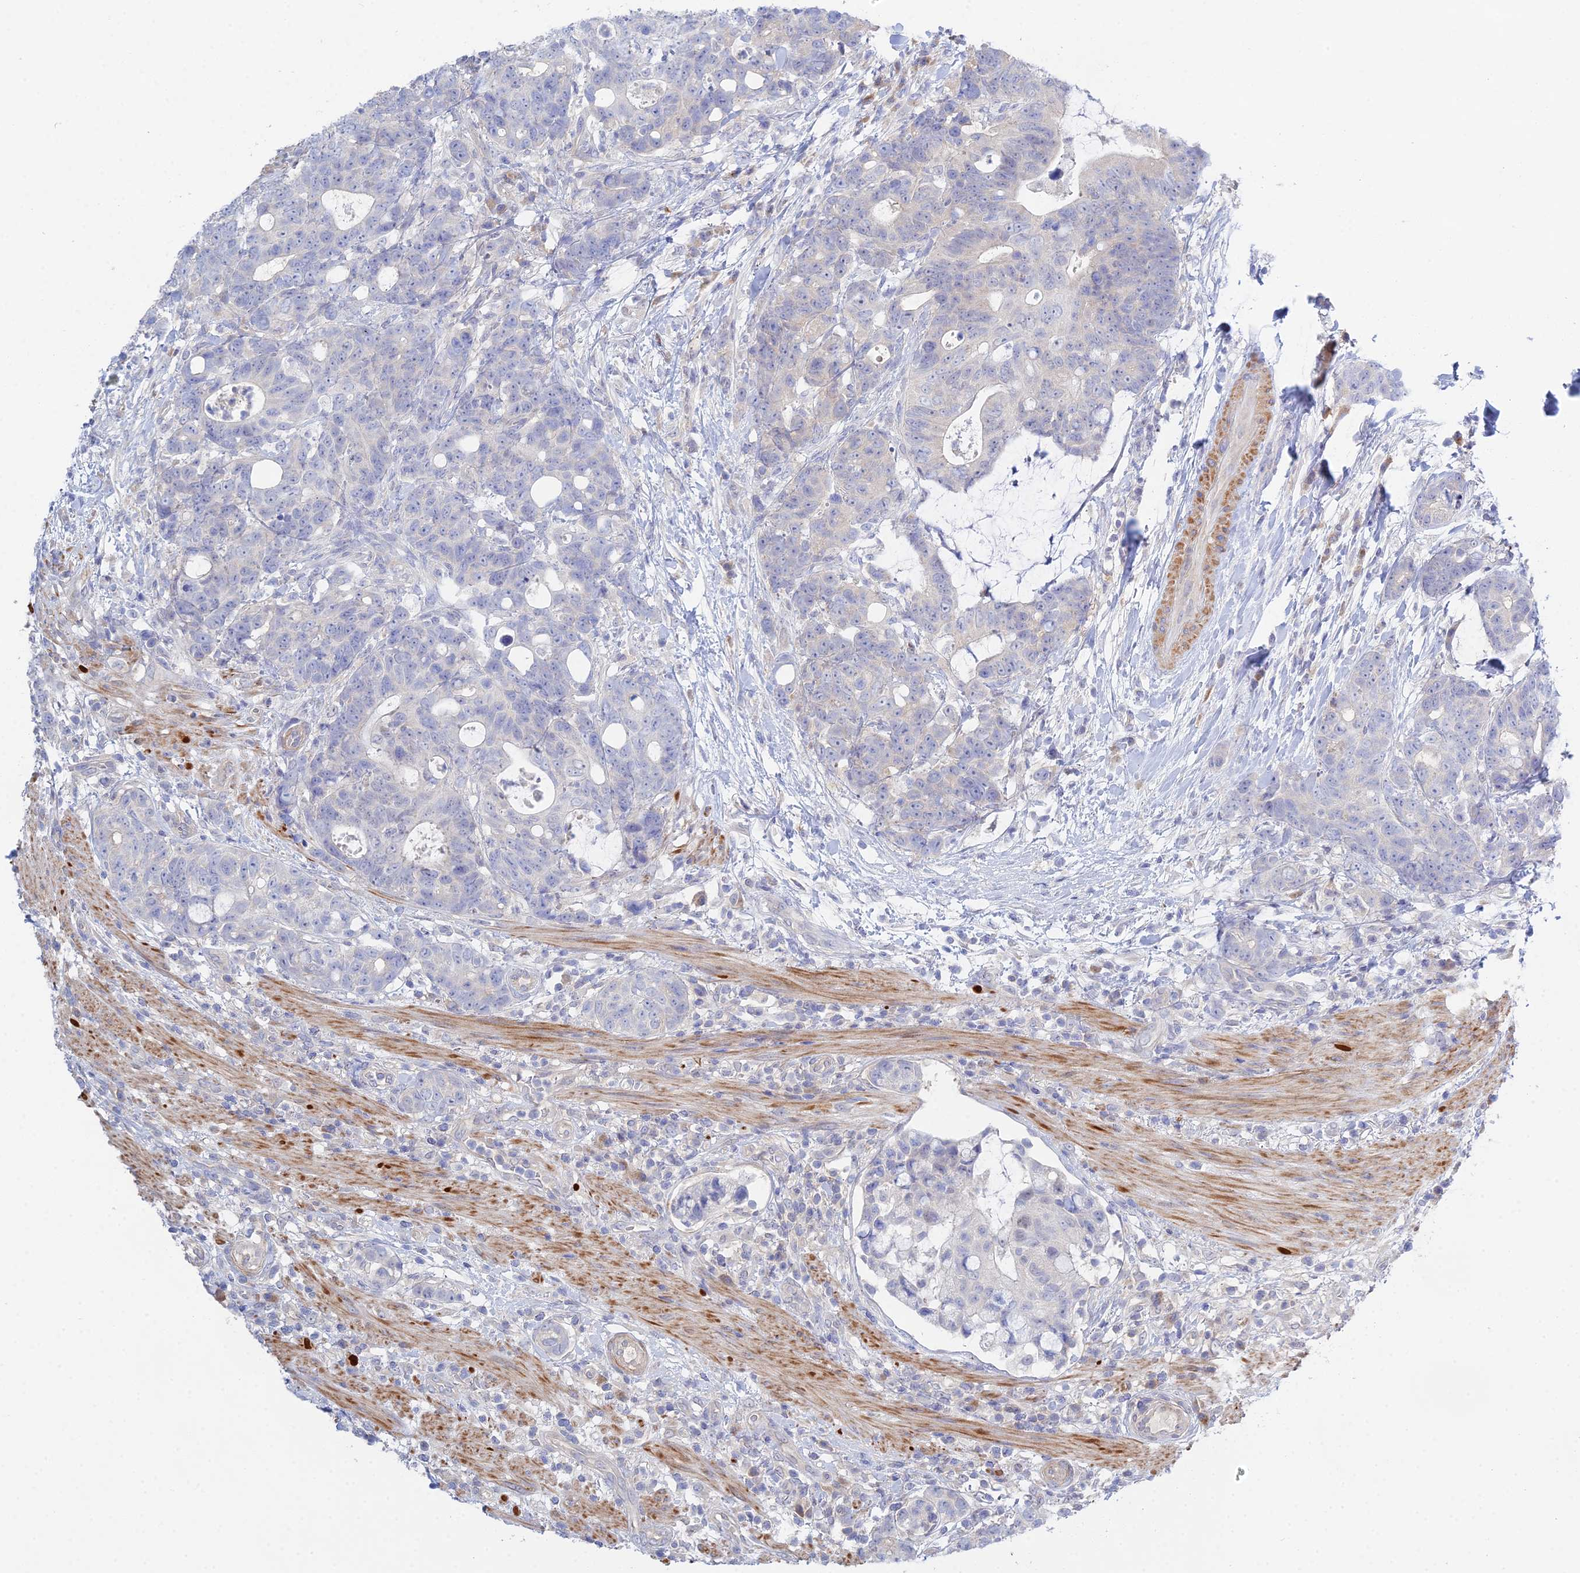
{"staining": {"intensity": "negative", "quantity": "none", "location": "none"}, "tissue": "colorectal cancer", "cell_type": "Tumor cells", "image_type": "cancer", "snomed": [{"axis": "morphology", "description": "Adenocarcinoma, NOS"}, {"axis": "topography", "description": "Colon"}], "caption": "There is no significant staining in tumor cells of adenocarcinoma (colorectal).", "gene": "DNAH14", "patient": {"sex": "female", "age": 82}}